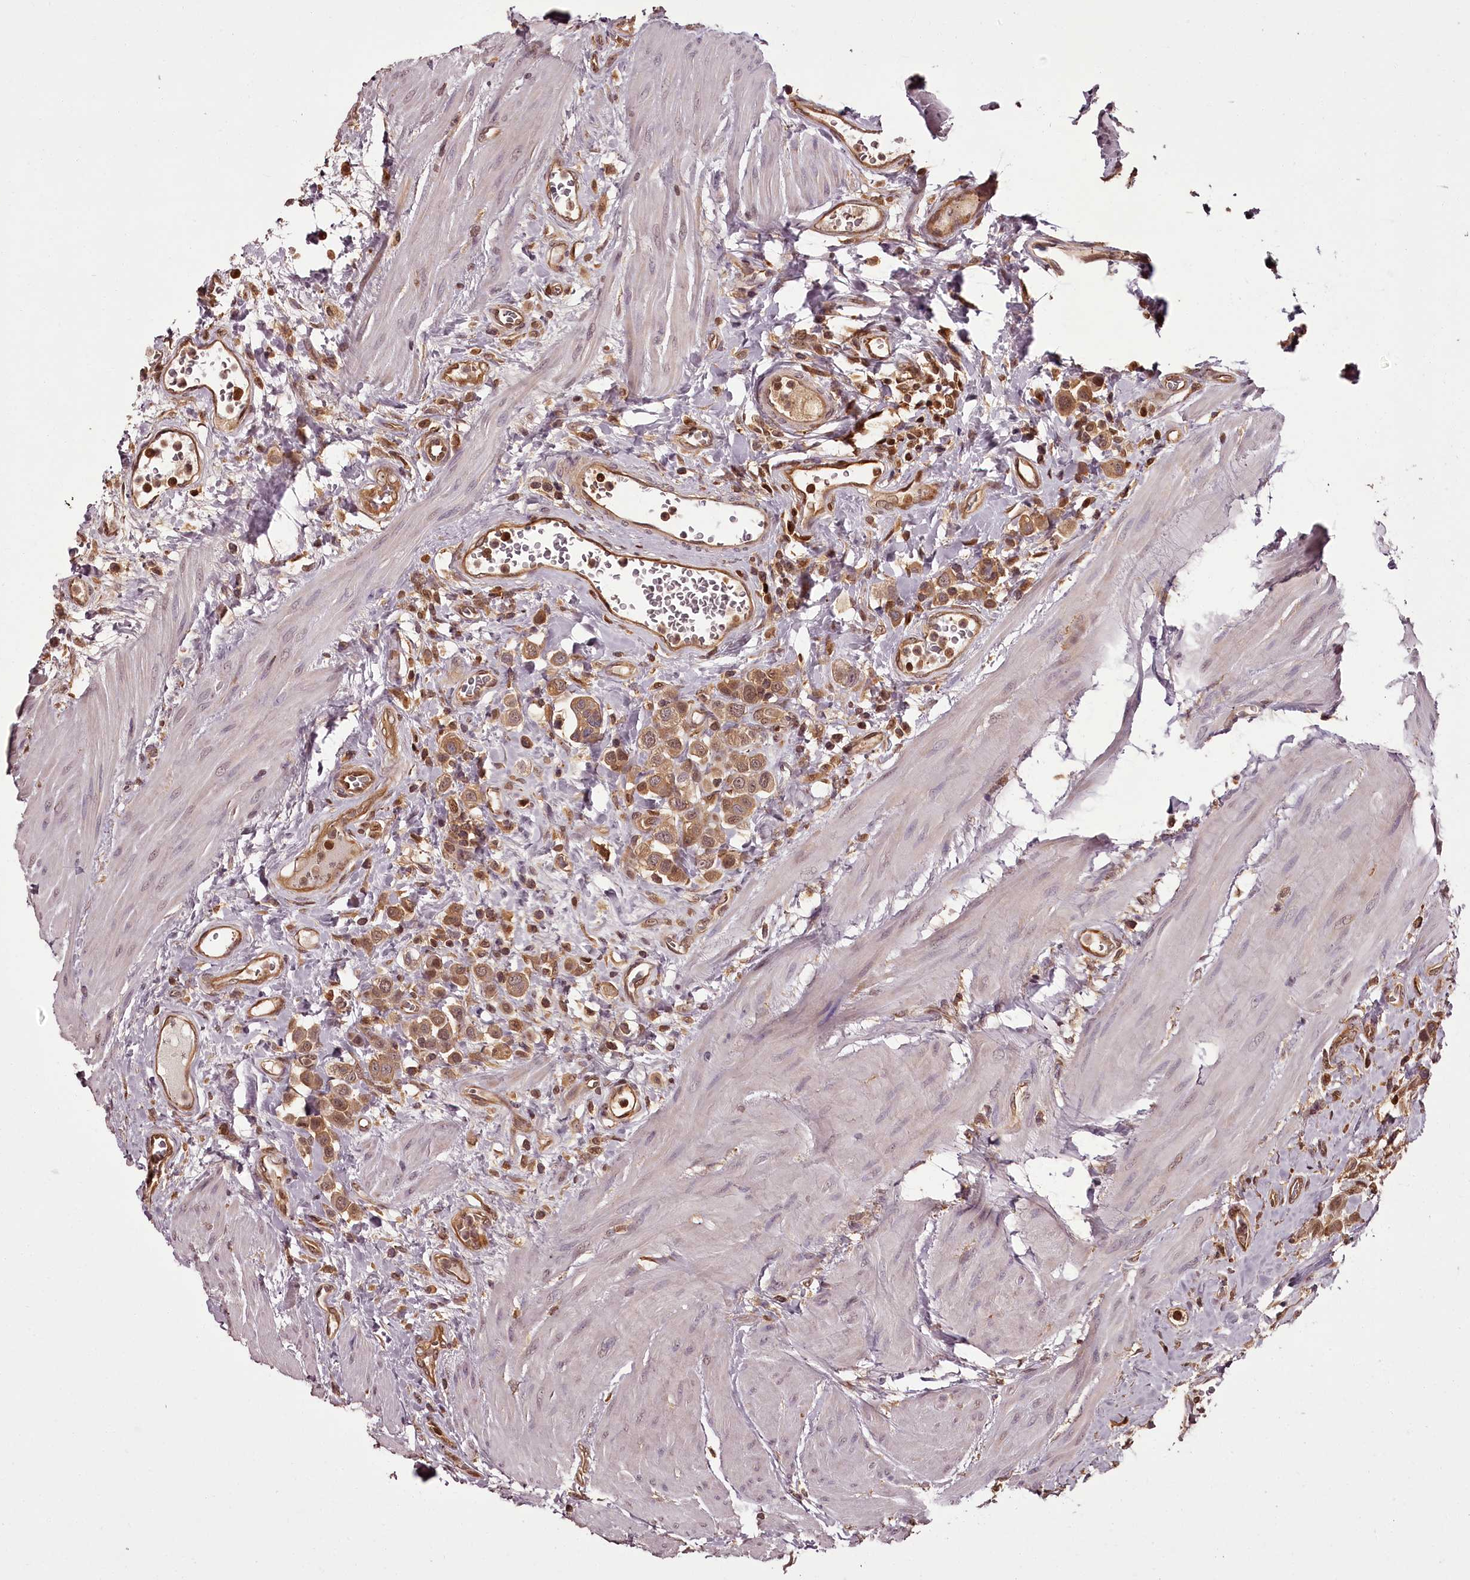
{"staining": {"intensity": "moderate", "quantity": ">75%", "location": "cytoplasmic/membranous"}, "tissue": "urothelial cancer", "cell_type": "Tumor cells", "image_type": "cancer", "snomed": [{"axis": "morphology", "description": "Urothelial carcinoma, High grade"}, {"axis": "topography", "description": "Urinary bladder"}], "caption": "Urothelial cancer was stained to show a protein in brown. There is medium levels of moderate cytoplasmic/membranous expression in about >75% of tumor cells.", "gene": "NPRL2", "patient": {"sex": "male", "age": 50}}